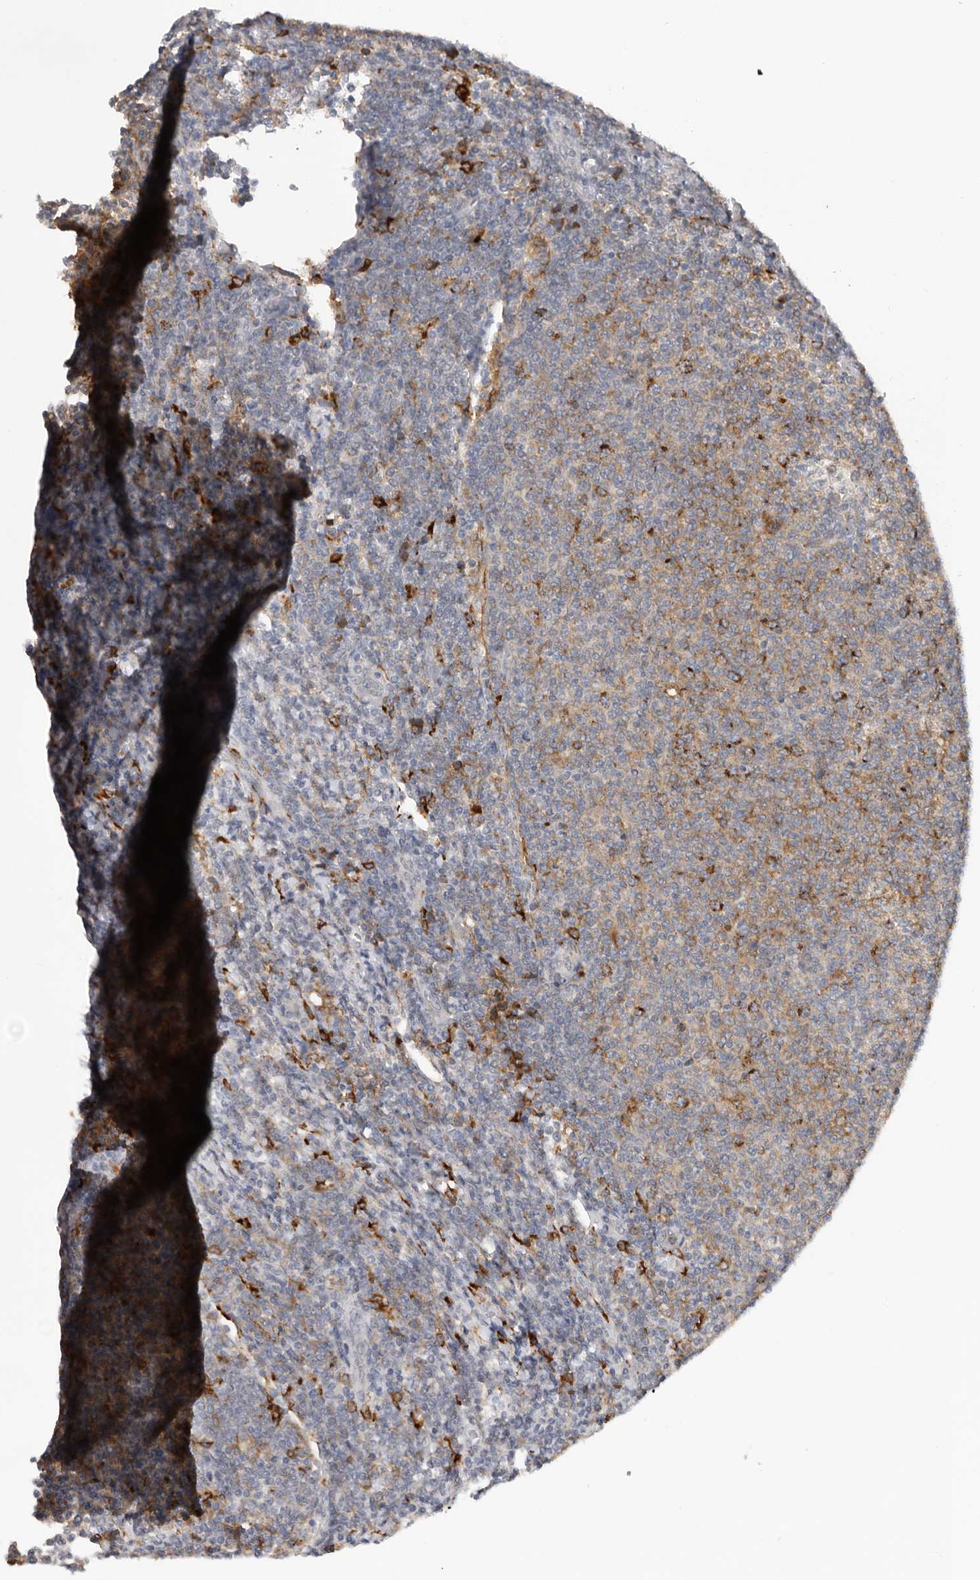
{"staining": {"intensity": "moderate", "quantity": "25%-75%", "location": "cytoplasmic/membranous"}, "tissue": "lymphoma", "cell_type": "Tumor cells", "image_type": "cancer", "snomed": [{"axis": "morphology", "description": "Malignant lymphoma, non-Hodgkin's type, Low grade"}, {"axis": "topography", "description": "Lymph node"}], "caption": "A medium amount of moderate cytoplasmic/membranous expression is present in approximately 25%-75% of tumor cells in low-grade malignant lymphoma, non-Hodgkin's type tissue.", "gene": "TFRC", "patient": {"sex": "male", "age": 66}}